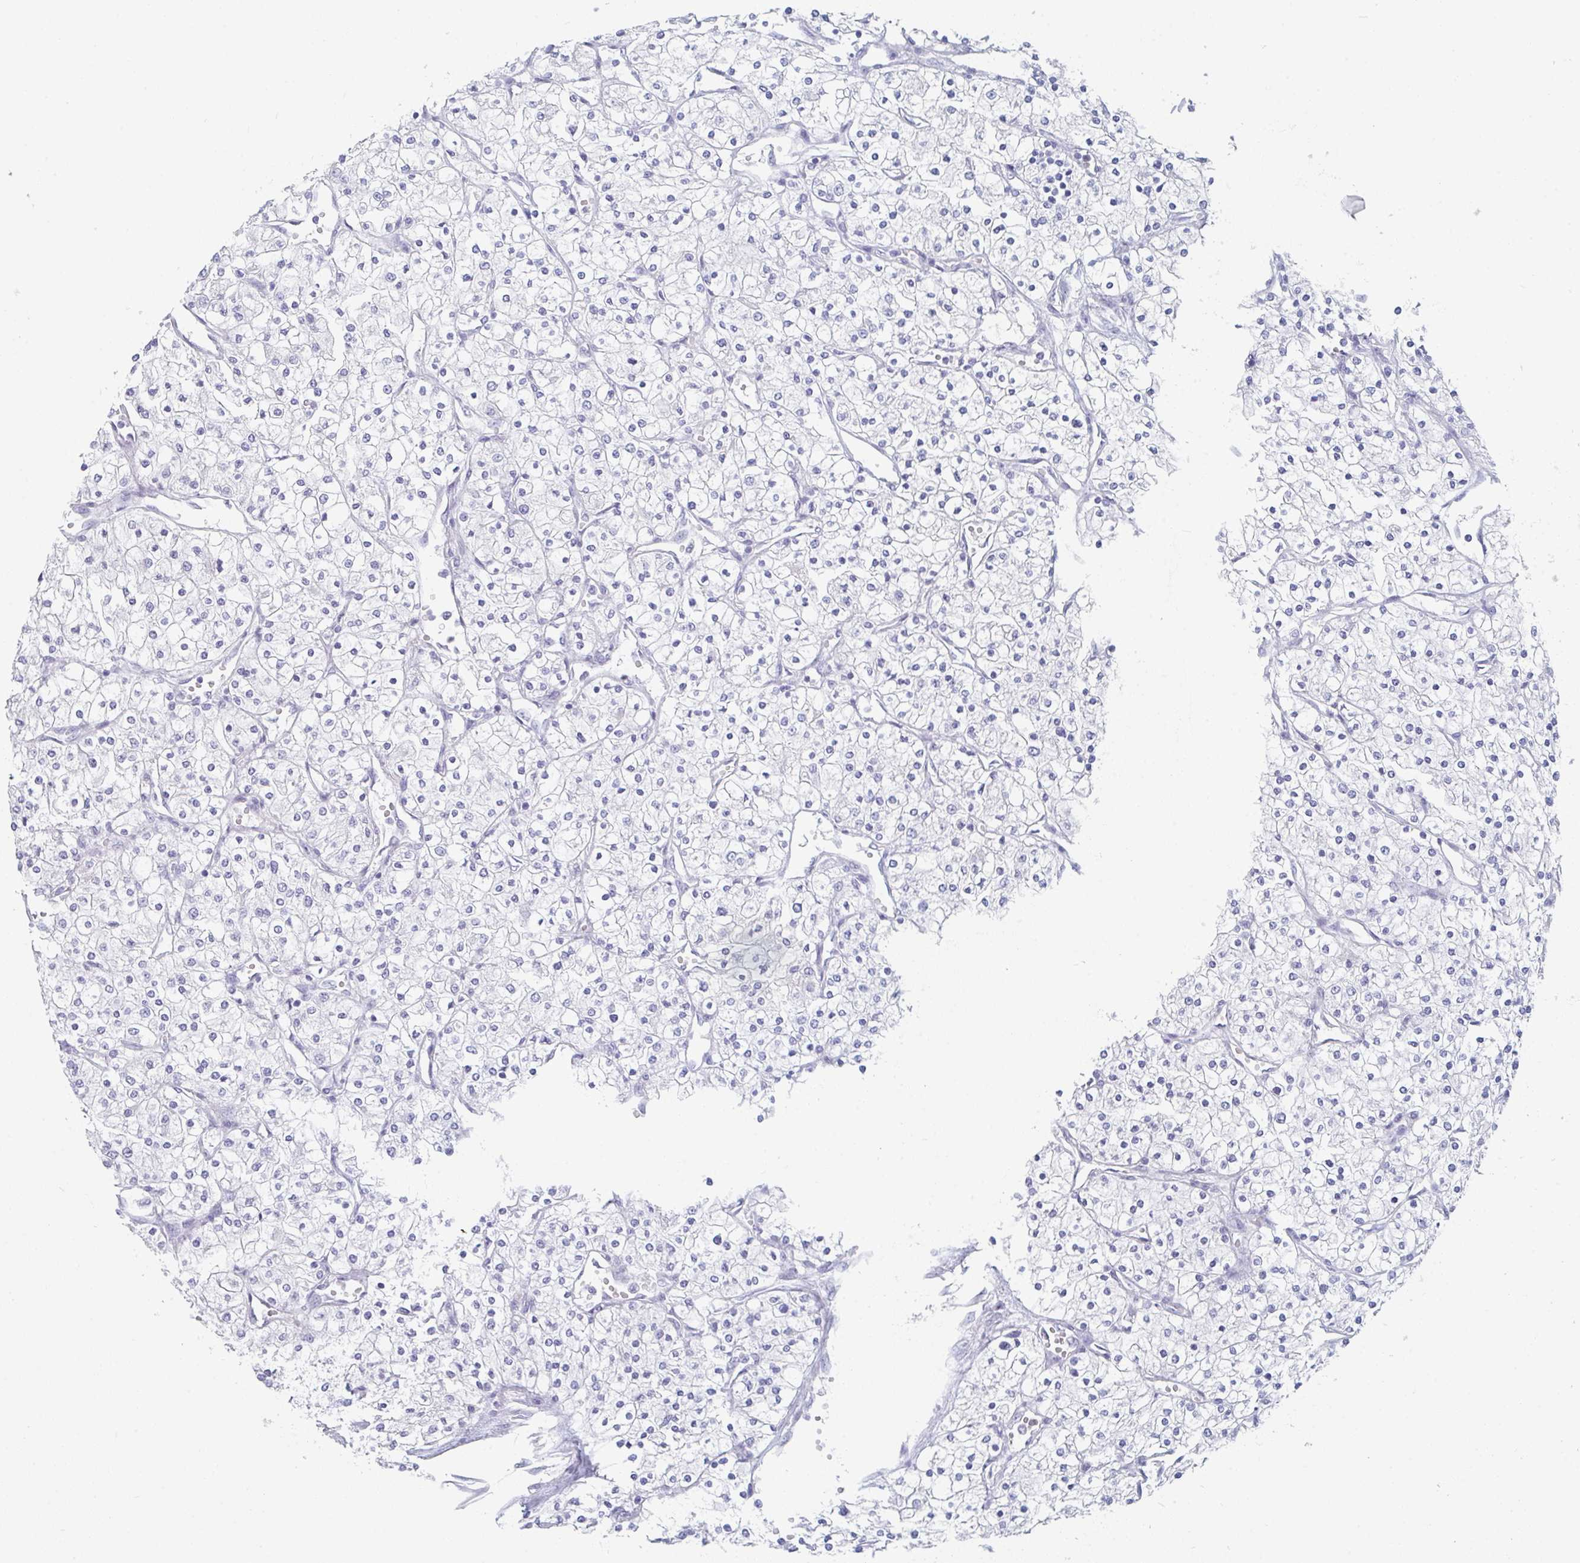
{"staining": {"intensity": "negative", "quantity": "none", "location": "none"}, "tissue": "renal cancer", "cell_type": "Tumor cells", "image_type": "cancer", "snomed": [{"axis": "morphology", "description": "Adenocarcinoma, NOS"}, {"axis": "topography", "description": "Kidney"}], "caption": "The image demonstrates no staining of tumor cells in adenocarcinoma (renal).", "gene": "RUBCN", "patient": {"sex": "male", "age": 80}}